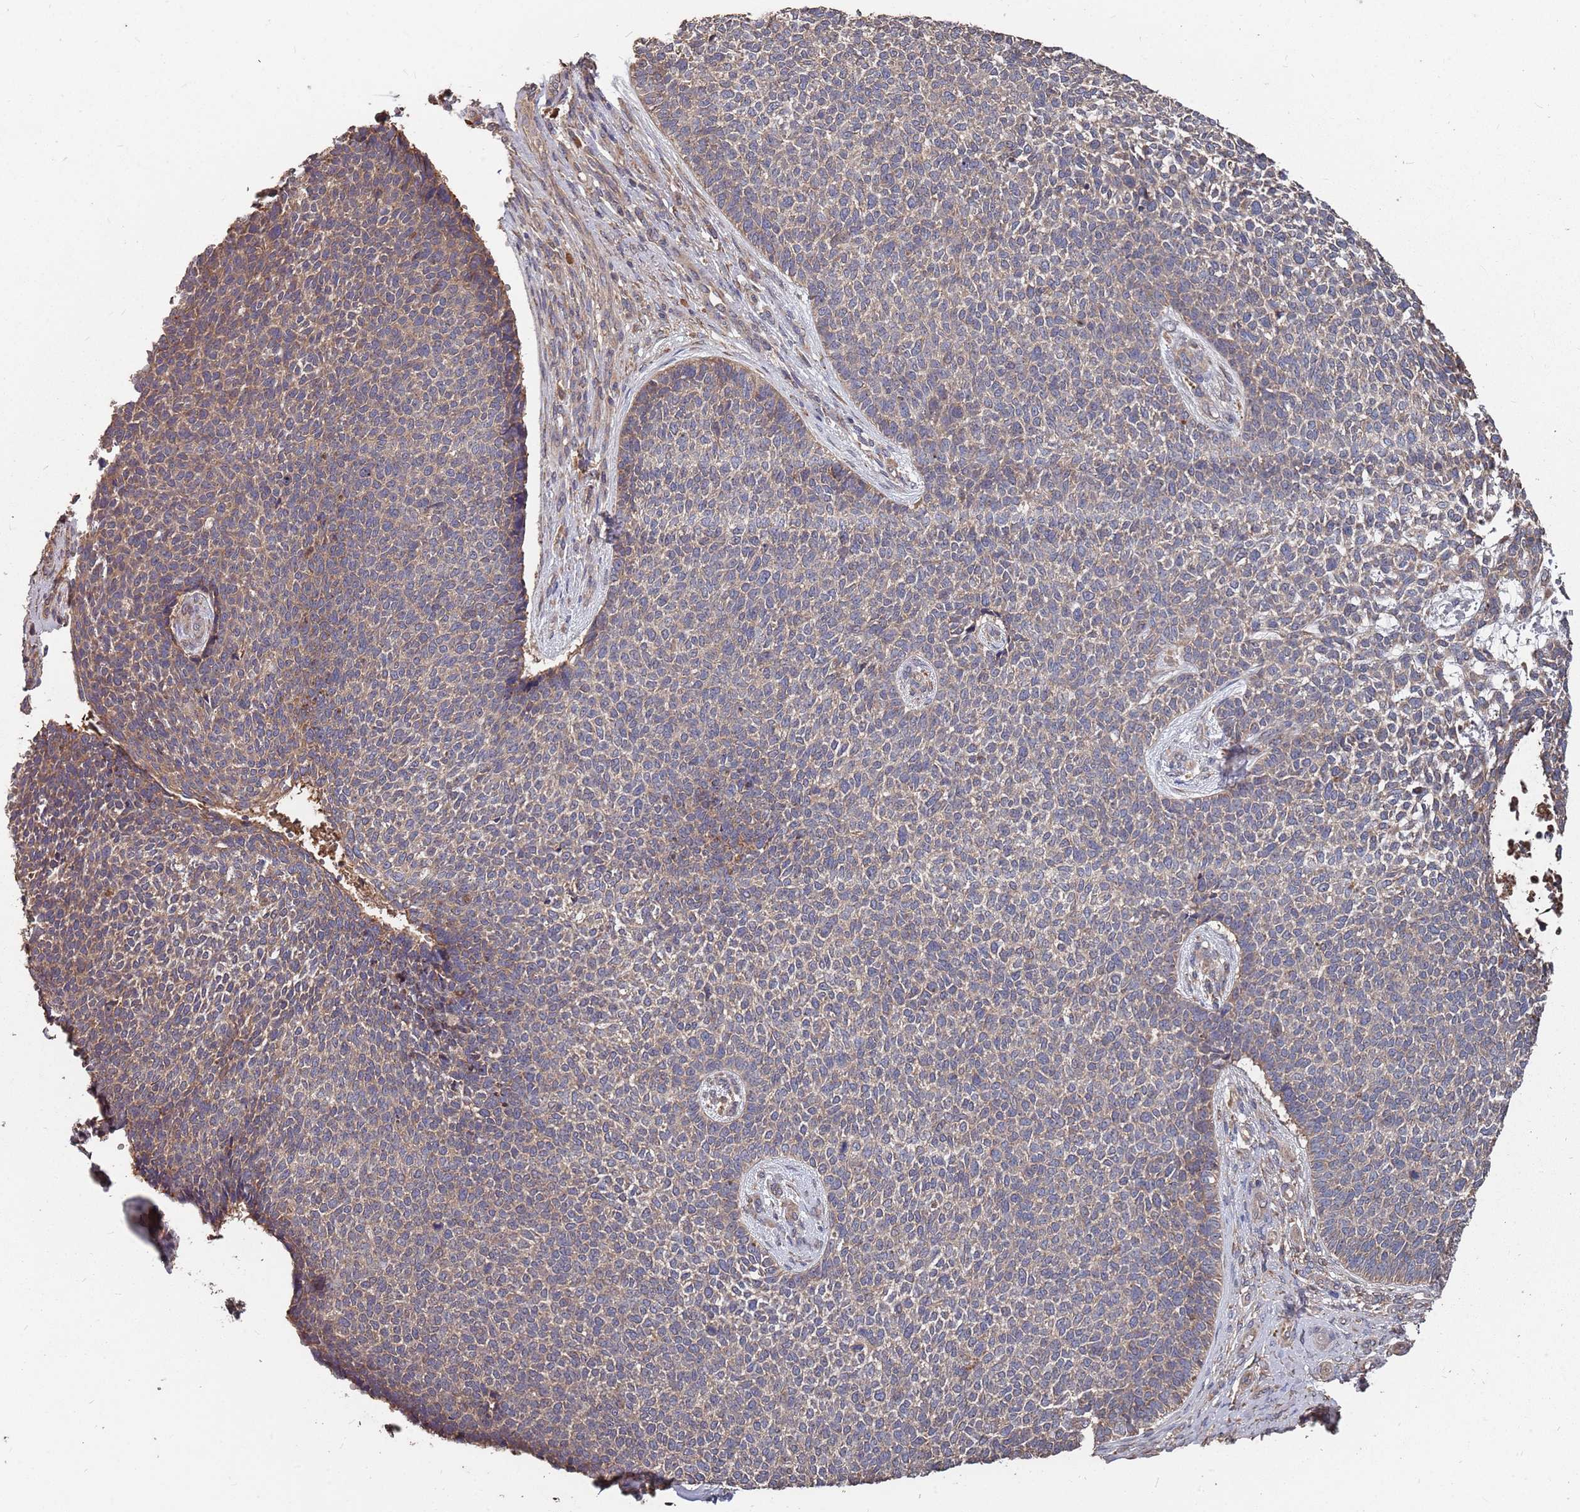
{"staining": {"intensity": "moderate", "quantity": "25%-75%", "location": "cytoplasmic/membranous"}, "tissue": "skin cancer", "cell_type": "Tumor cells", "image_type": "cancer", "snomed": [{"axis": "morphology", "description": "Basal cell carcinoma"}, {"axis": "topography", "description": "Skin"}], "caption": "Human skin basal cell carcinoma stained for a protein (brown) demonstrates moderate cytoplasmic/membranous positive staining in about 25%-75% of tumor cells.", "gene": "ATG5", "patient": {"sex": "female", "age": 84}}